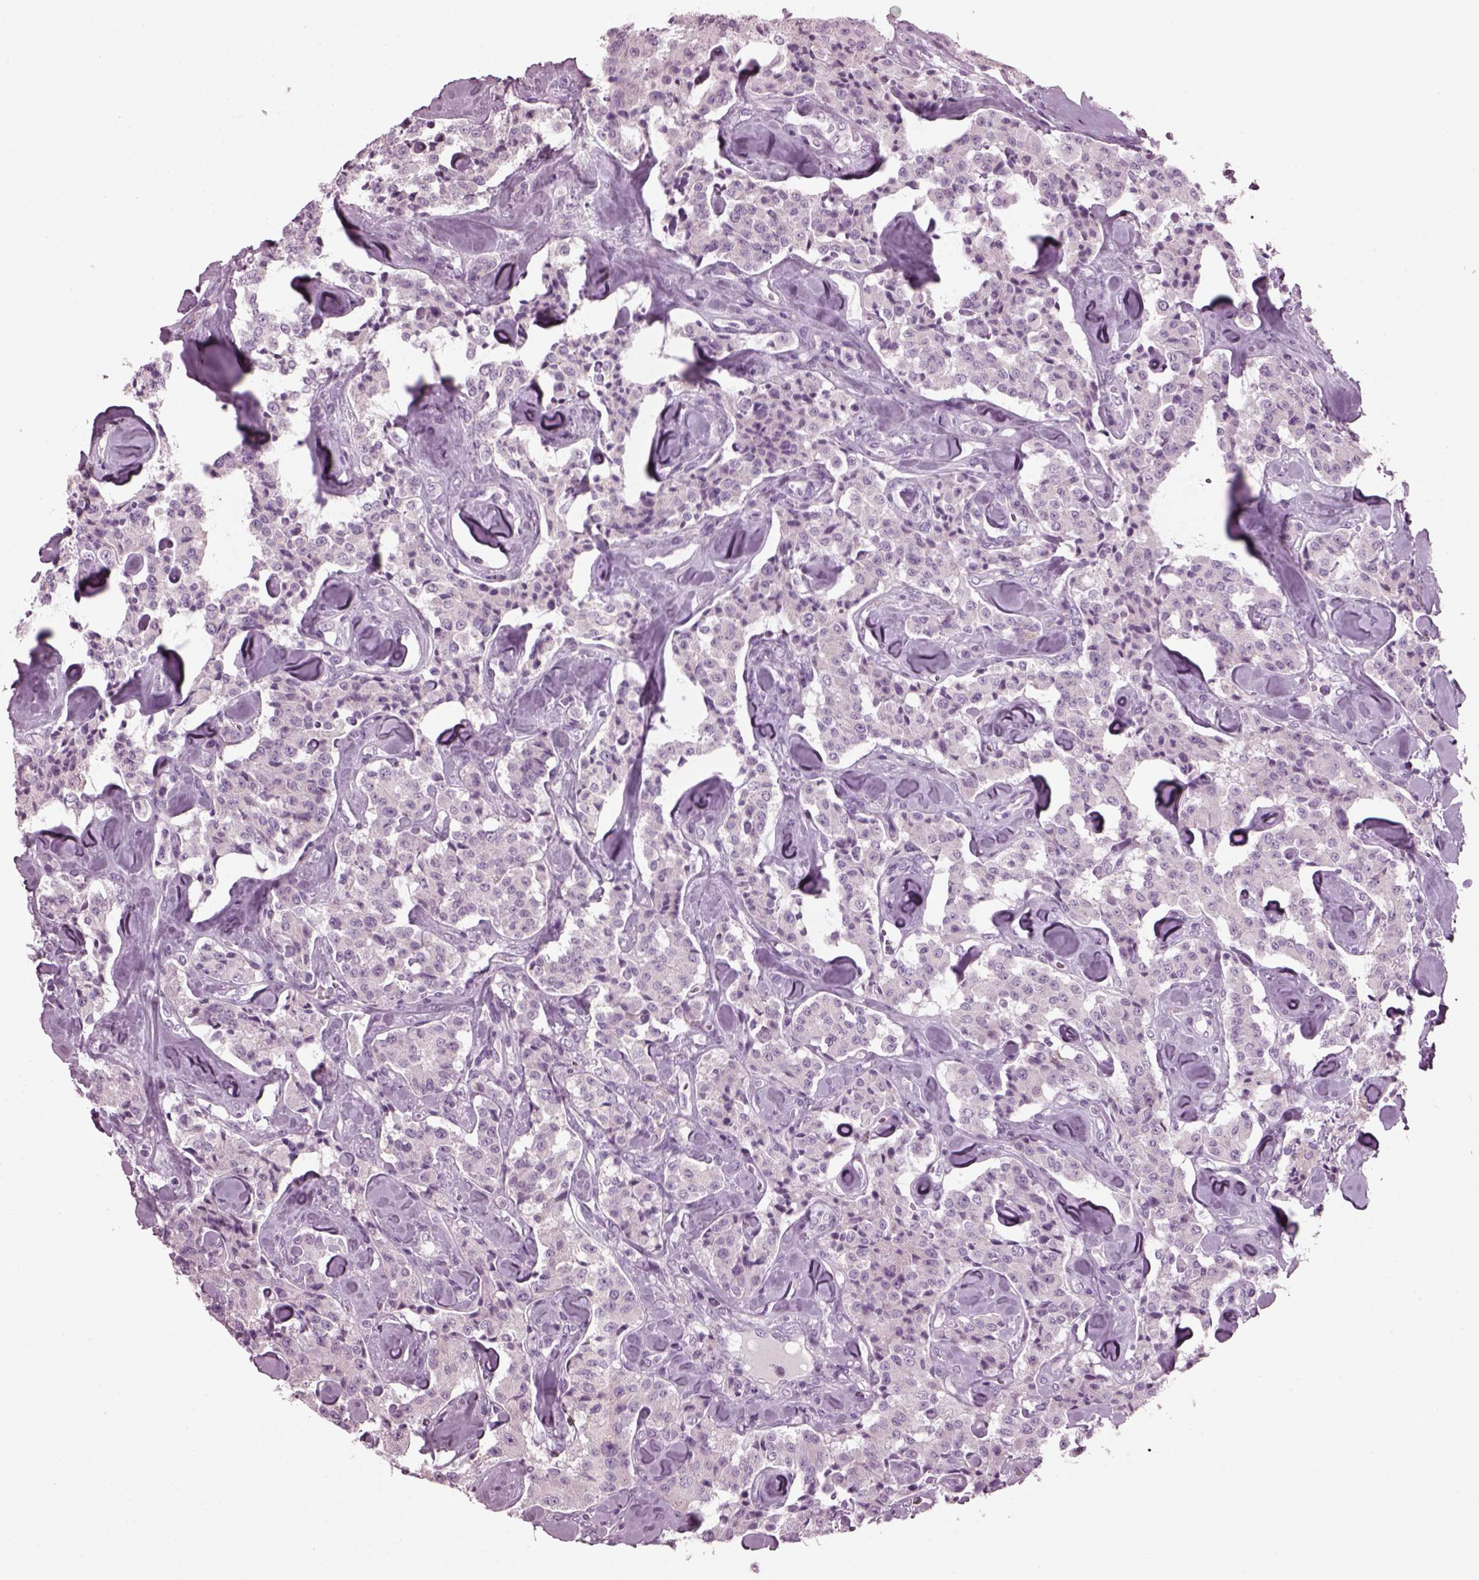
{"staining": {"intensity": "negative", "quantity": "none", "location": "none"}, "tissue": "carcinoid", "cell_type": "Tumor cells", "image_type": "cancer", "snomed": [{"axis": "morphology", "description": "Carcinoid, malignant, NOS"}, {"axis": "topography", "description": "Pancreas"}], "caption": "This is an immunohistochemistry photomicrograph of carcinoid. There is no staining in tumor cells.", "gene": "DPYSL5", "patient": {"sex": "male", "age": 41}}